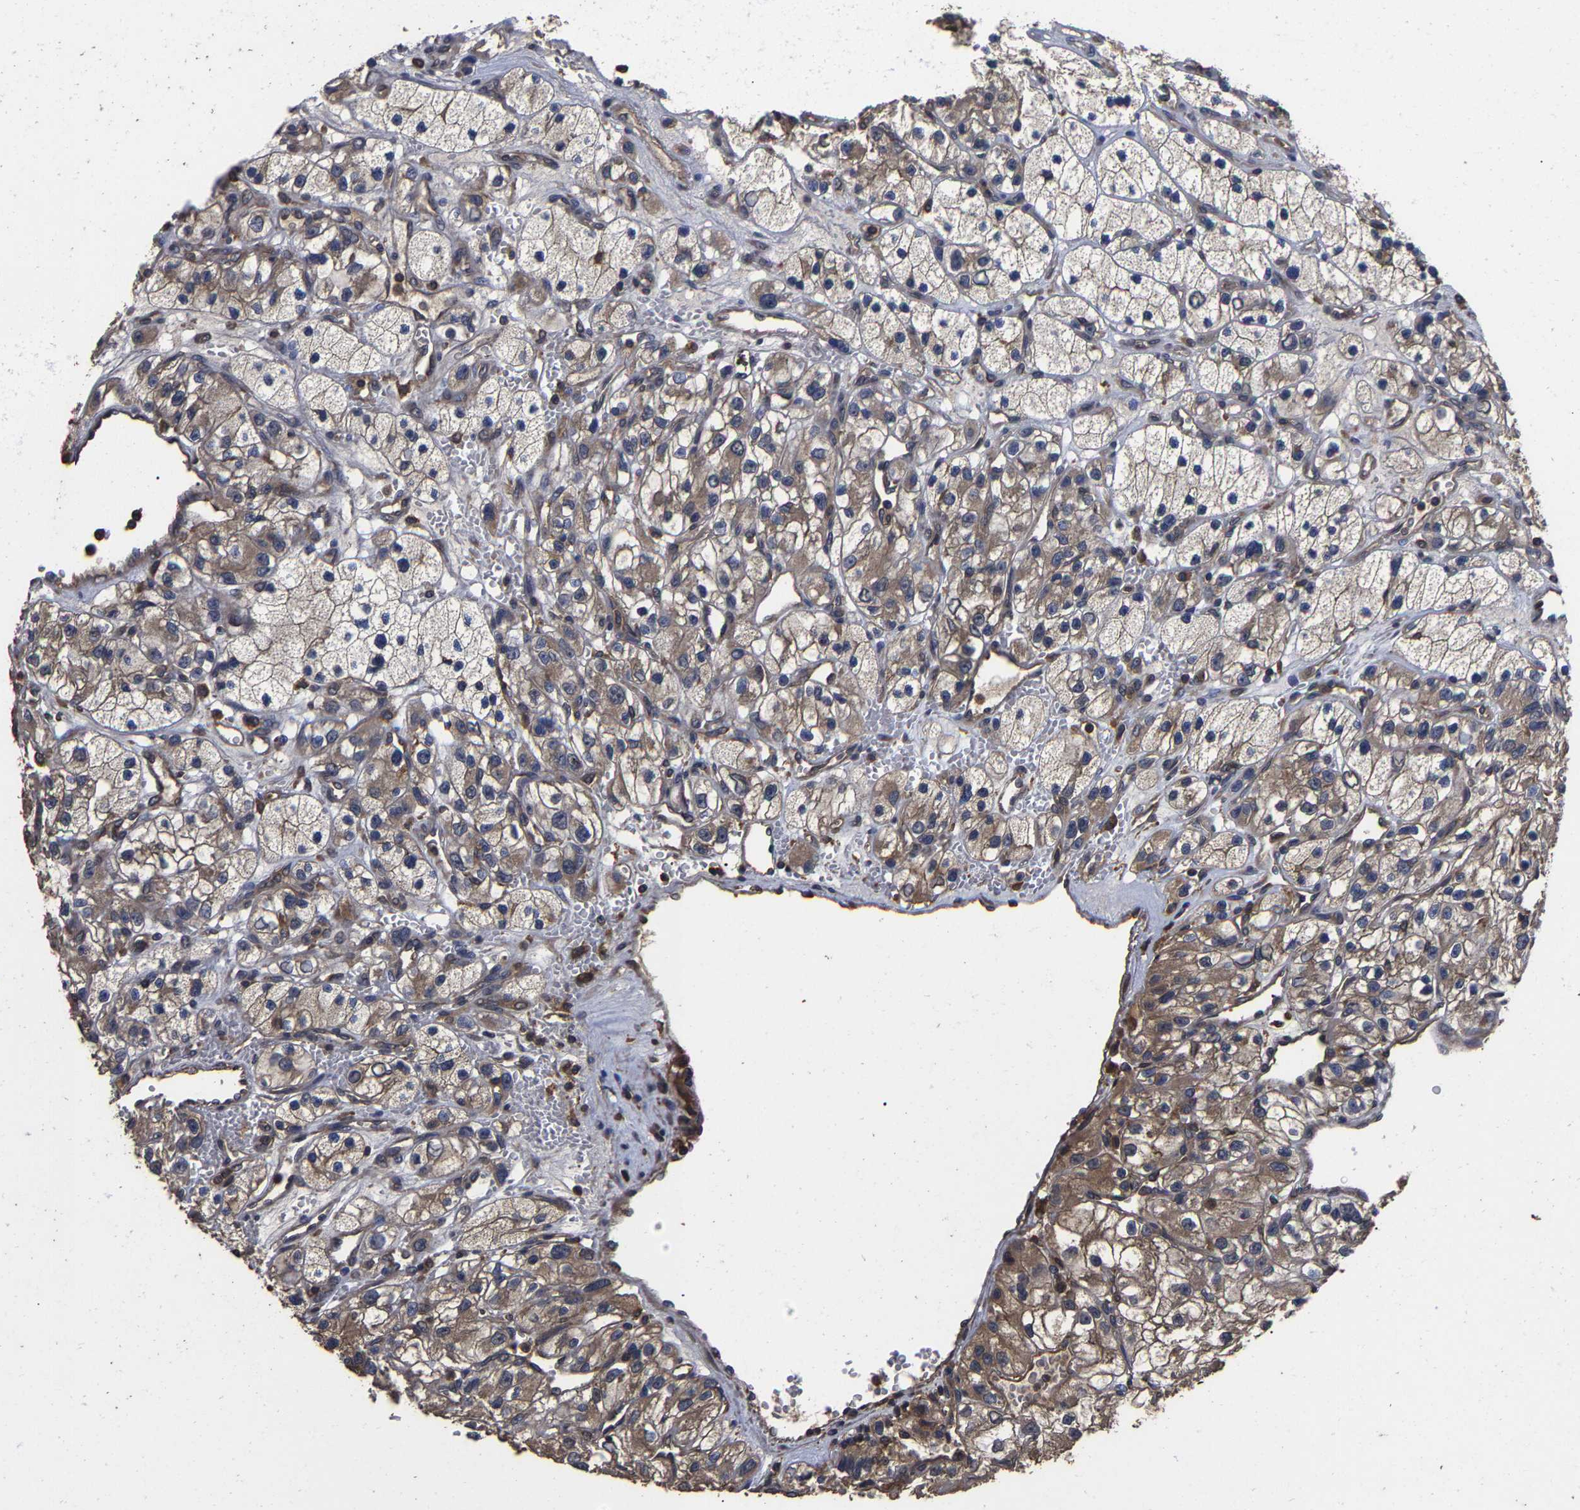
{"staining": {"intensity": "weak", "quantity": ">75%", "location": "cytoplasmic/membranous"}, "tissue": "renal cancer", "cell_type": "Tumor cells", "image_type": "cancer", "snomed": [{"axis": "morphology", "description": "Adenocarcinoma, NOS"}, {"axis": "topography", "description": "Kidney"}], "caption": "Protein positivity by IHC demonstrates weak cytoplasmic/membranous positivity in approximately >75% of tumor cells in renal adenocarcinoma. The staining is performed using DAB brown chromogen to label protein expression. The nuclei are counter-stained blue using hematoxylin.", "gene": "ITCH", "patient": {"sex": "female", "age": 57}}